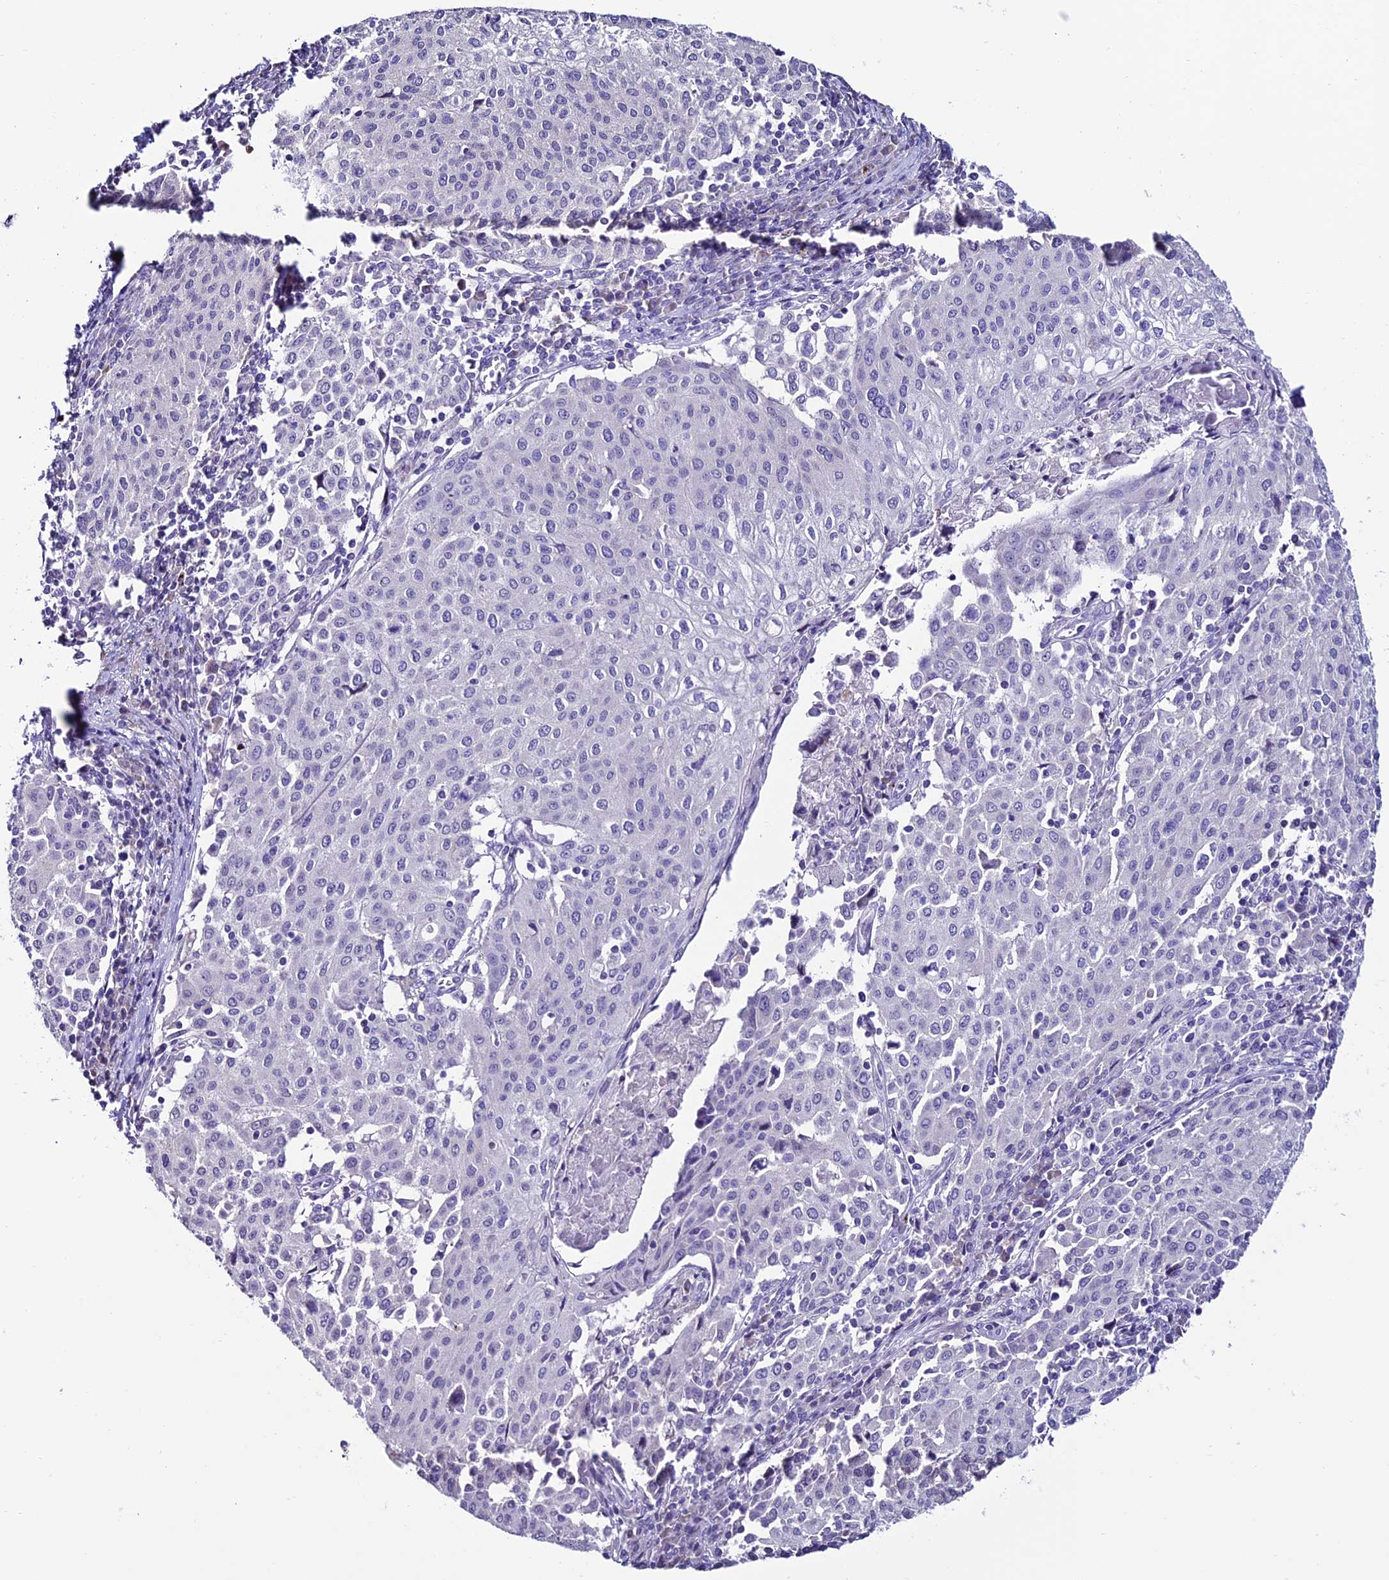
{"staining": {"intensity": "negative", "quantity": "none", "location": "none"}, "tissue": "cervical cancer", "cell_type": "Tumor cells", "image_type": "cancer", "snomed": [{"axis": "morphology", "description": "Squamous cell carcinoma, NOS"}, {"axis": "topography", "description": "Cervix"}], "caption": "The image displays no staining of tumor cells in cervical cancer. Nuclei are stained in blue.", "gene": "SLC10A1", "patient": {"sex": "female", "age": 46}}